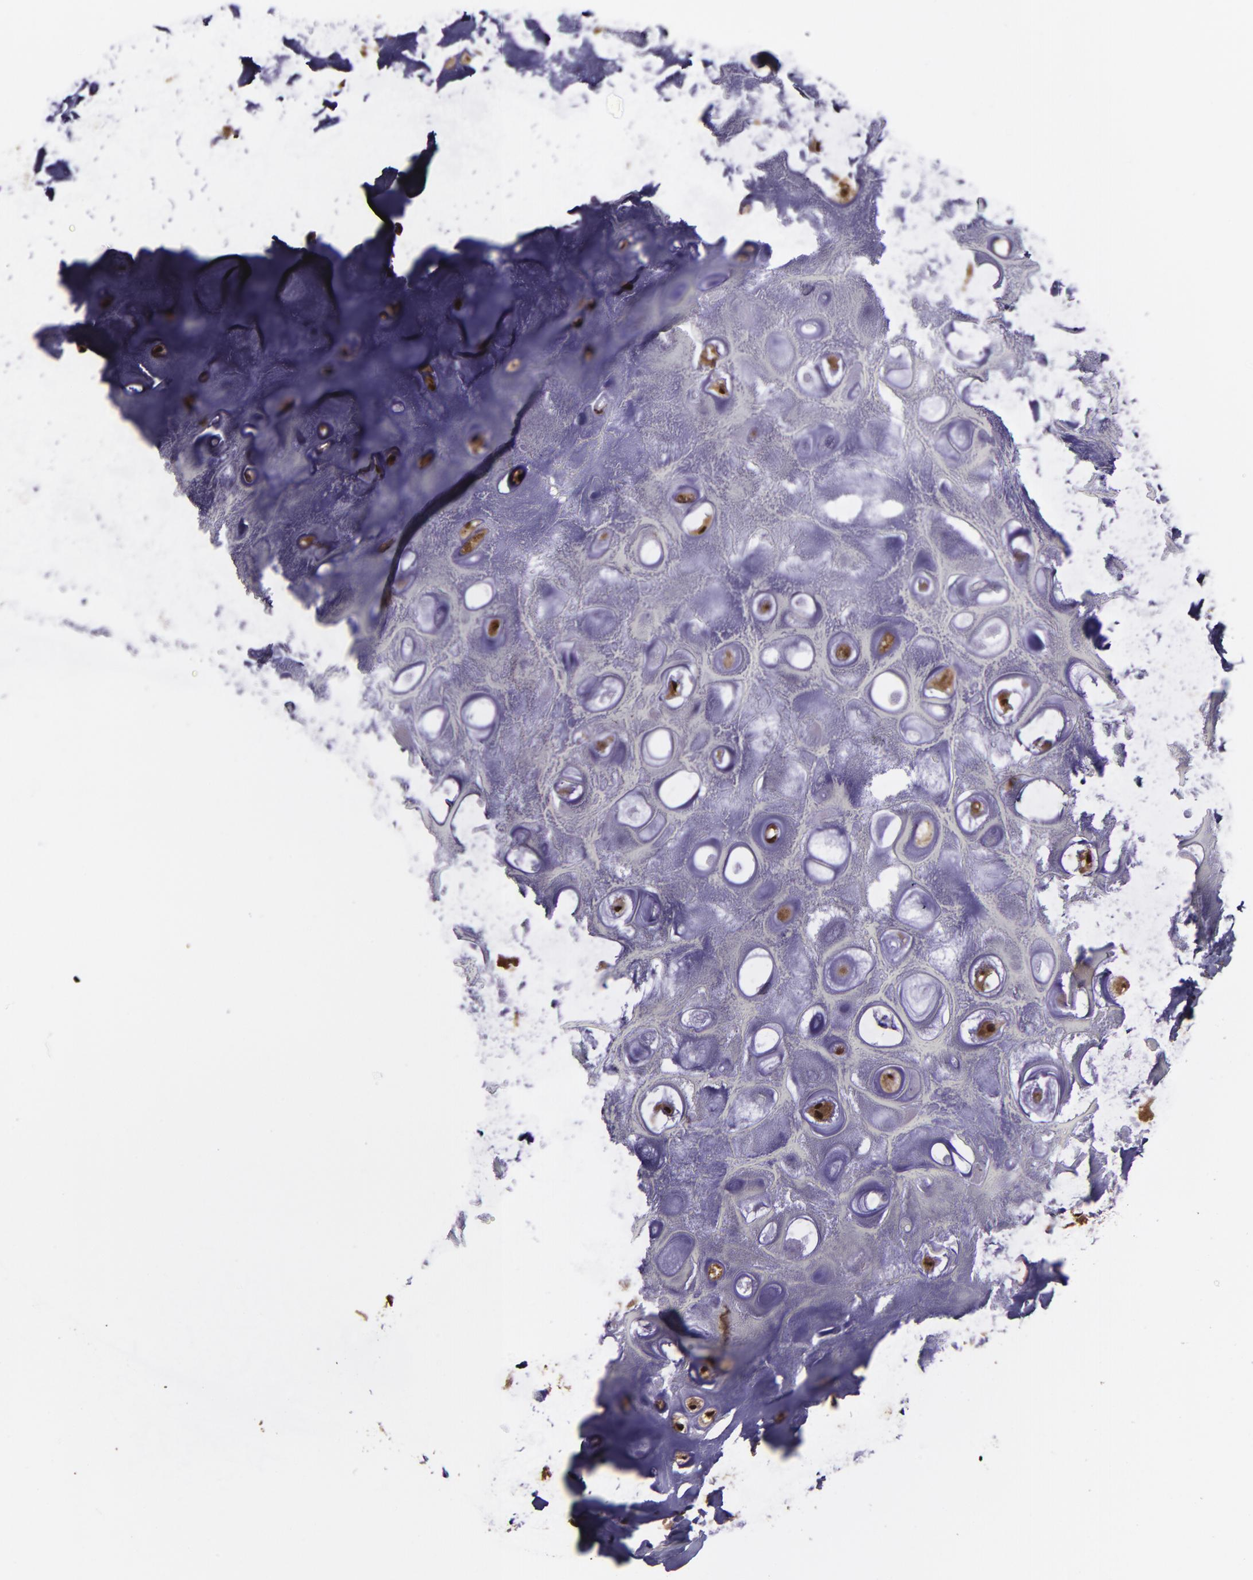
{"staining": {"intensity": "moderate", "quantity": "25%-75%", "location": "cytoplasmic/membranous,nuclear"}, "tissue": "nasopharynx", "cell_type": "Respiratory epithelial cells", "image_type": "normal", "snomed": [{"axis": "morphology", "description": "Normal tissue, NOS"}, {"axis": "topography", "description": "Nasopharynx"}], "caption": "Immunohistochemistry histopathology image of normal nasopharynx stained for a protein (brown), which exhibits medium levels of moderate cytoplasmic/membranous,nuclear positivity in approximately 25%-75% of respiratory epithelial cells.", "gene": "SERPINF2", "patient": {"sex": "male", "age": 56}}